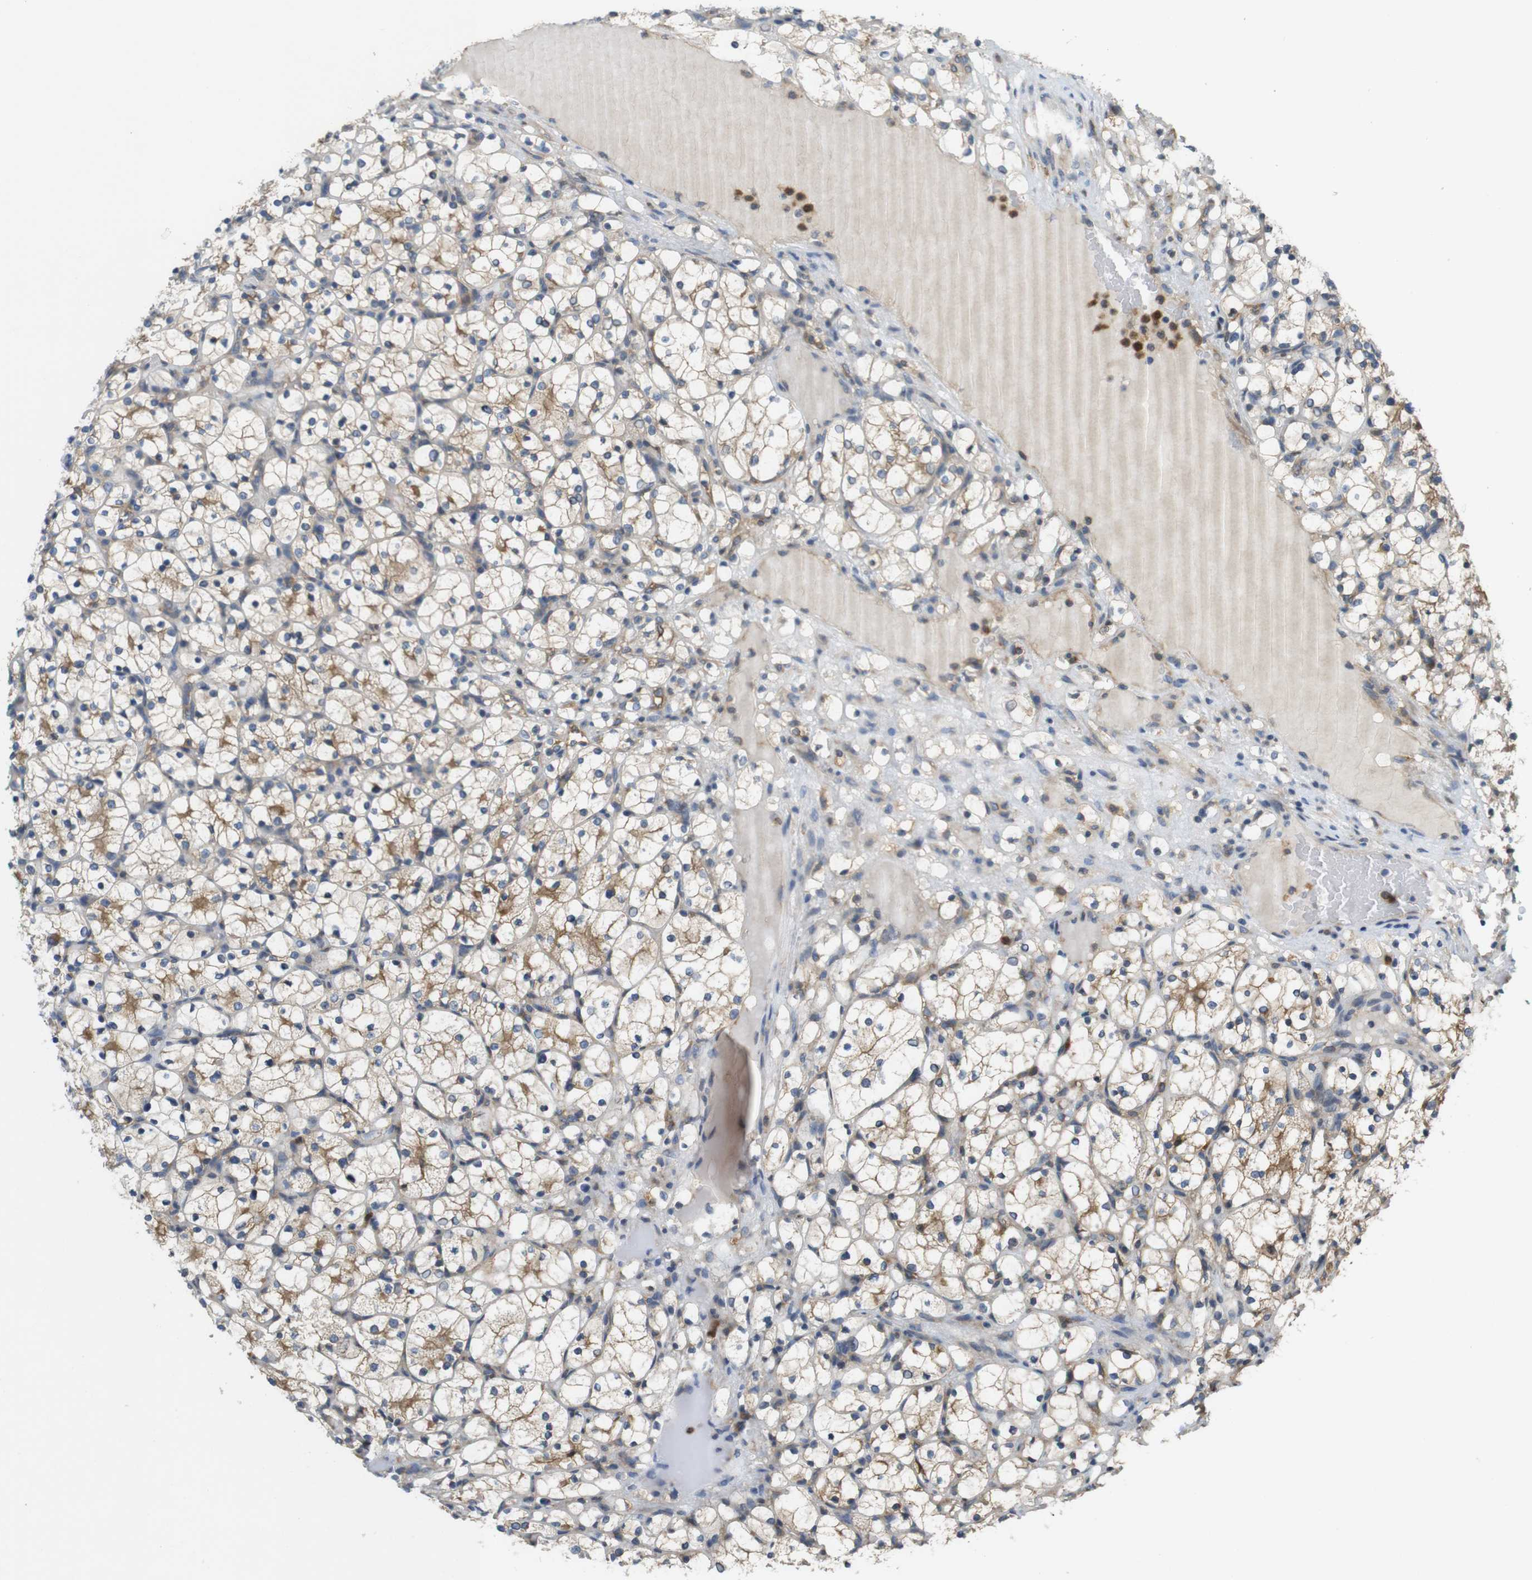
{"staining": {"intensity": "weak", "quantity": "25%-75%", "location": "cytoplasmic/membranous"}, "tissue": "renal cancer", "cell_type": "Tumor cells", "image_type": "cancer", "snomed": [{"axis": "morphology", "description": "Adenocarcinoma, NOS"}, {"axis": "topography", "description": "Kidney"}], "caption": "Renal cancer (adenocarcinoma) stained with a protein marker displays weak staining in tumor cells.", "gene": "PCDH10", "patient": {"sex": "female", "age": 69}}